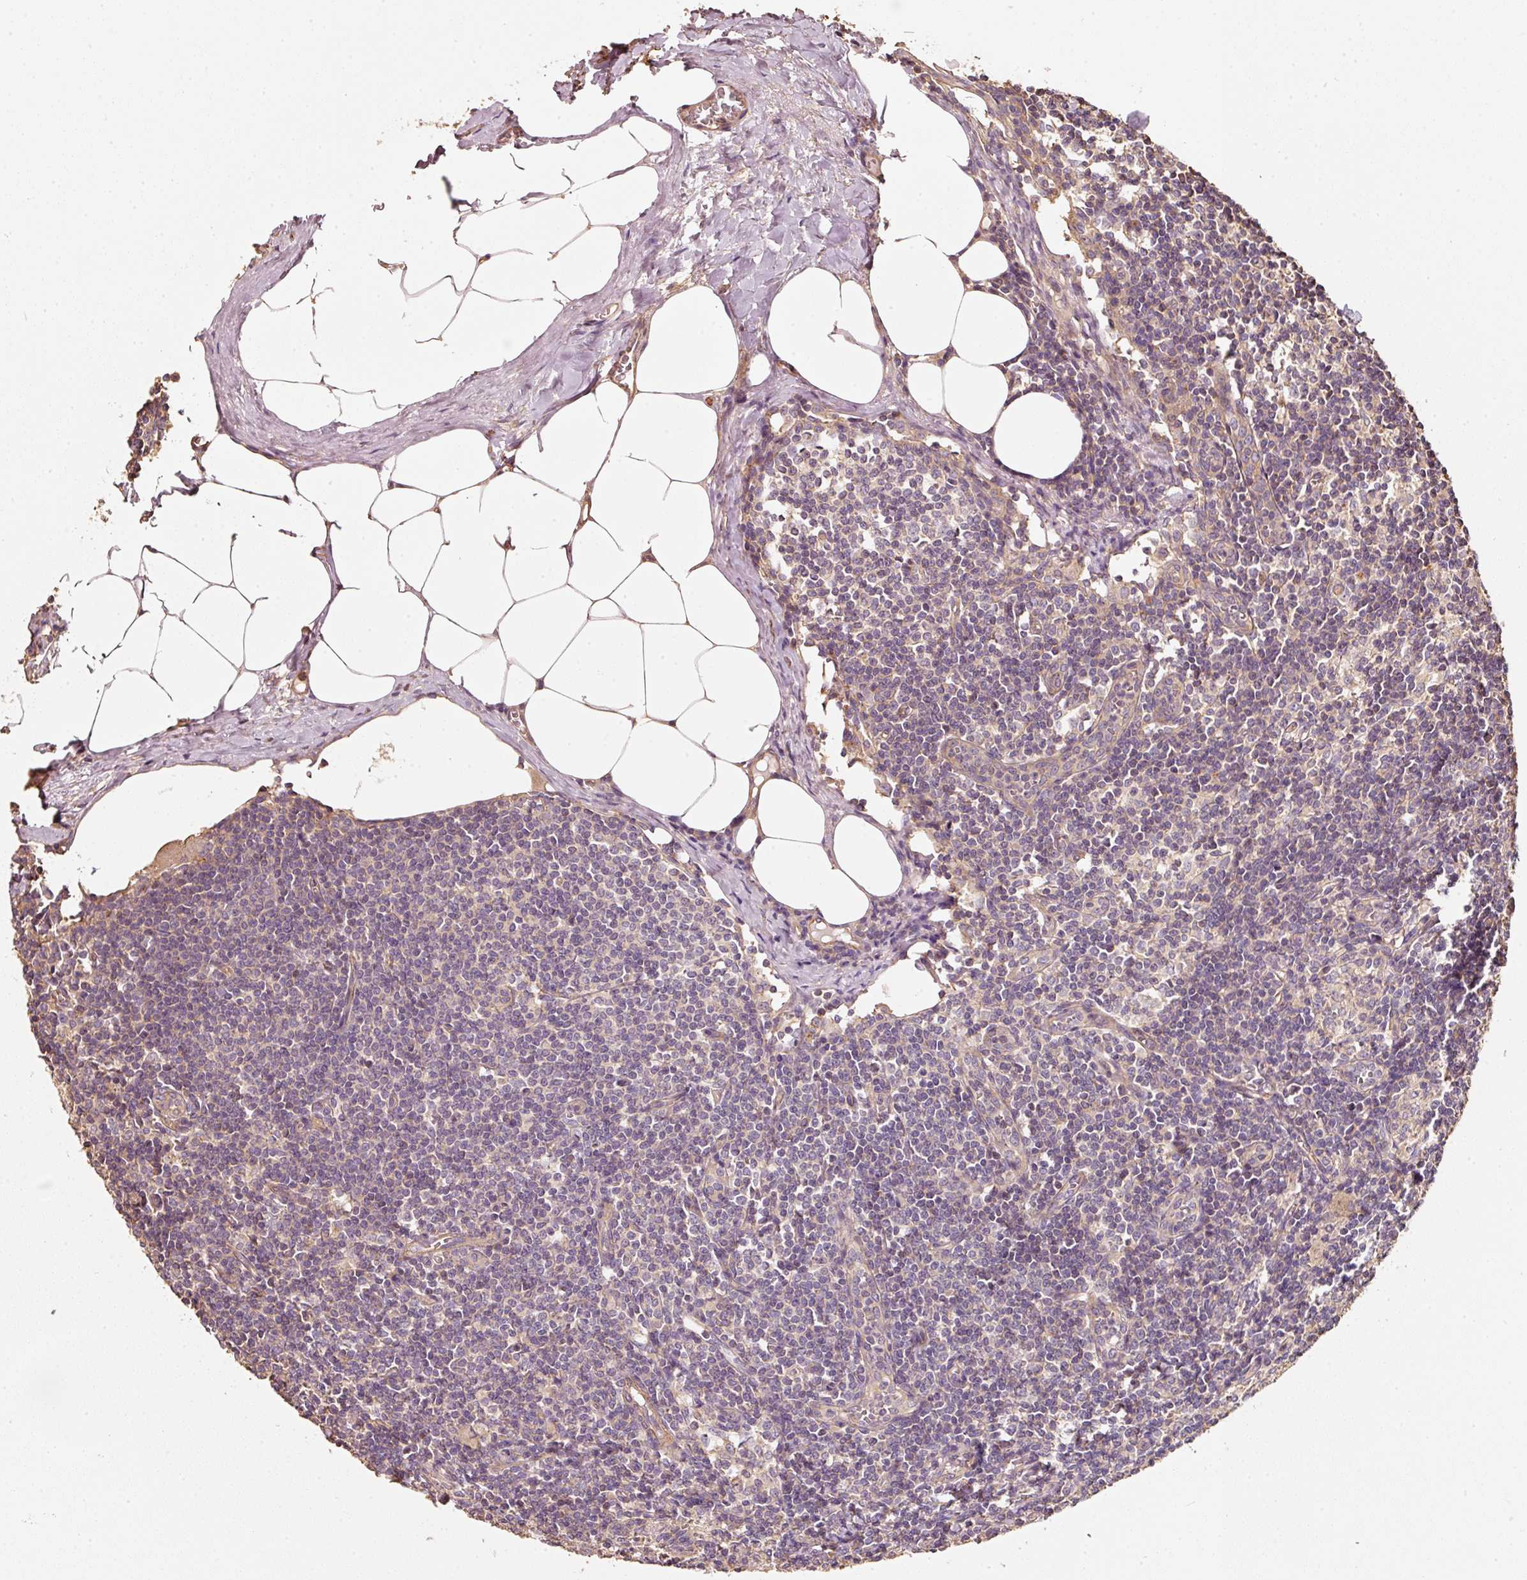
{"staining": {"intensity": "negative", "quantity": "none", "location": "none"}, "tissue": "lymph node", "cell_type": "Germinal center cells", "image_type": "normal", "snomed": [{"axis": "morphology", "description": "Normal tissue, NOS"}, {"axis": "topography", "description": "Lymph node"}], "caption": "Immunohistochemistry of benign human lymph node demonstrates no staining in germinal center cells.", "gene": "CEP95", "patient": {"sex": "female", "age": 59}}